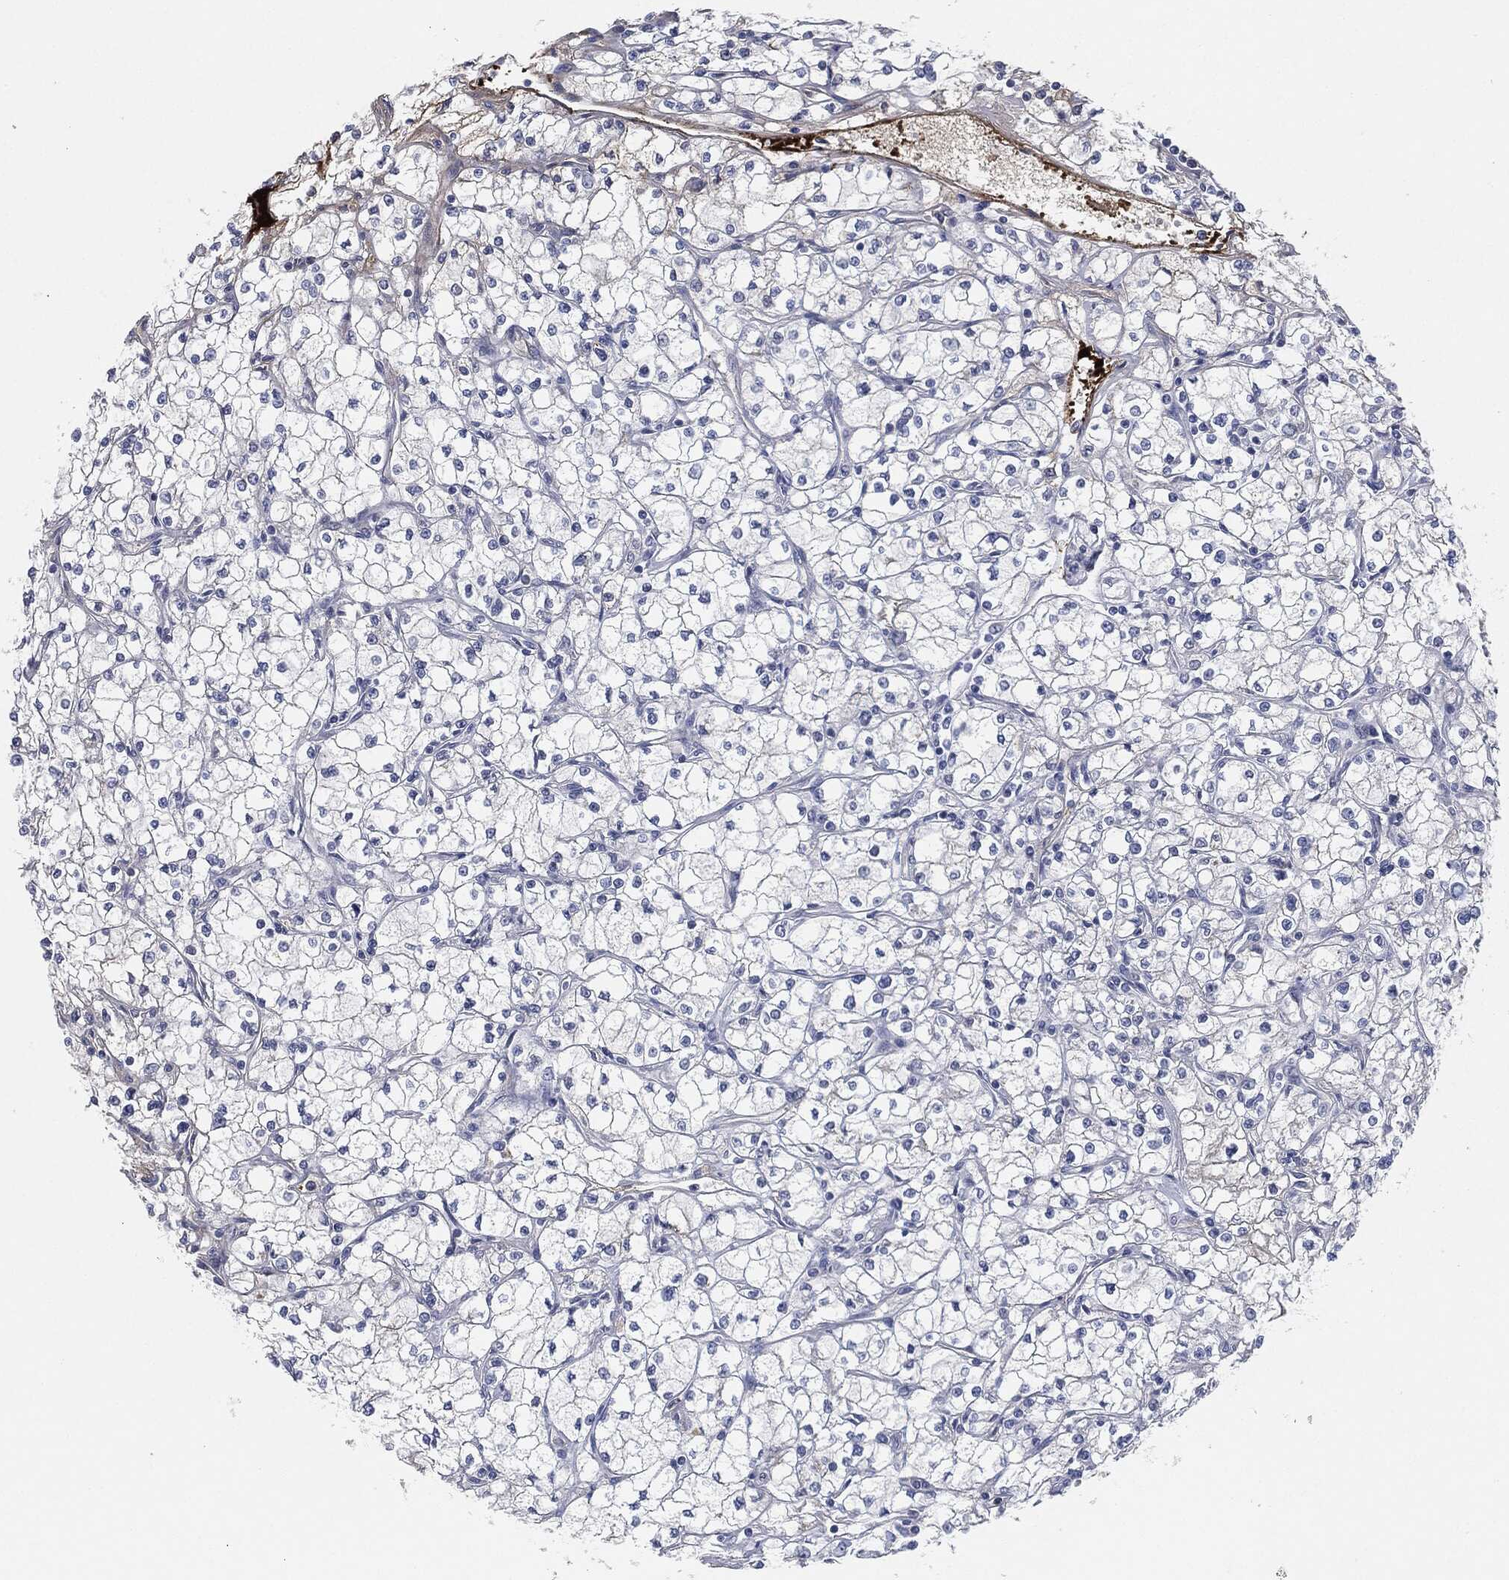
{"staining": {"intensity": "negative", "quantity": "none", "location": "none"}, "tissue": "renal cancer", "cell_type": "Tumor cells", "image_type": "cancer", "snomed": [{"axis": "morphology", "description": "Adenocarcinoma, NOS"}, {"axis": "topography", "description": "Kidney"}], "caption": "This micrograph is of adenocarcinoma (renal) stained with immunohistochemistry to label a protein in brown with the nuclei are counter-stained blue. There is no staining in tumor cells.", "gene": "APOB", "patient": {"sex": "male", "age": 67}}